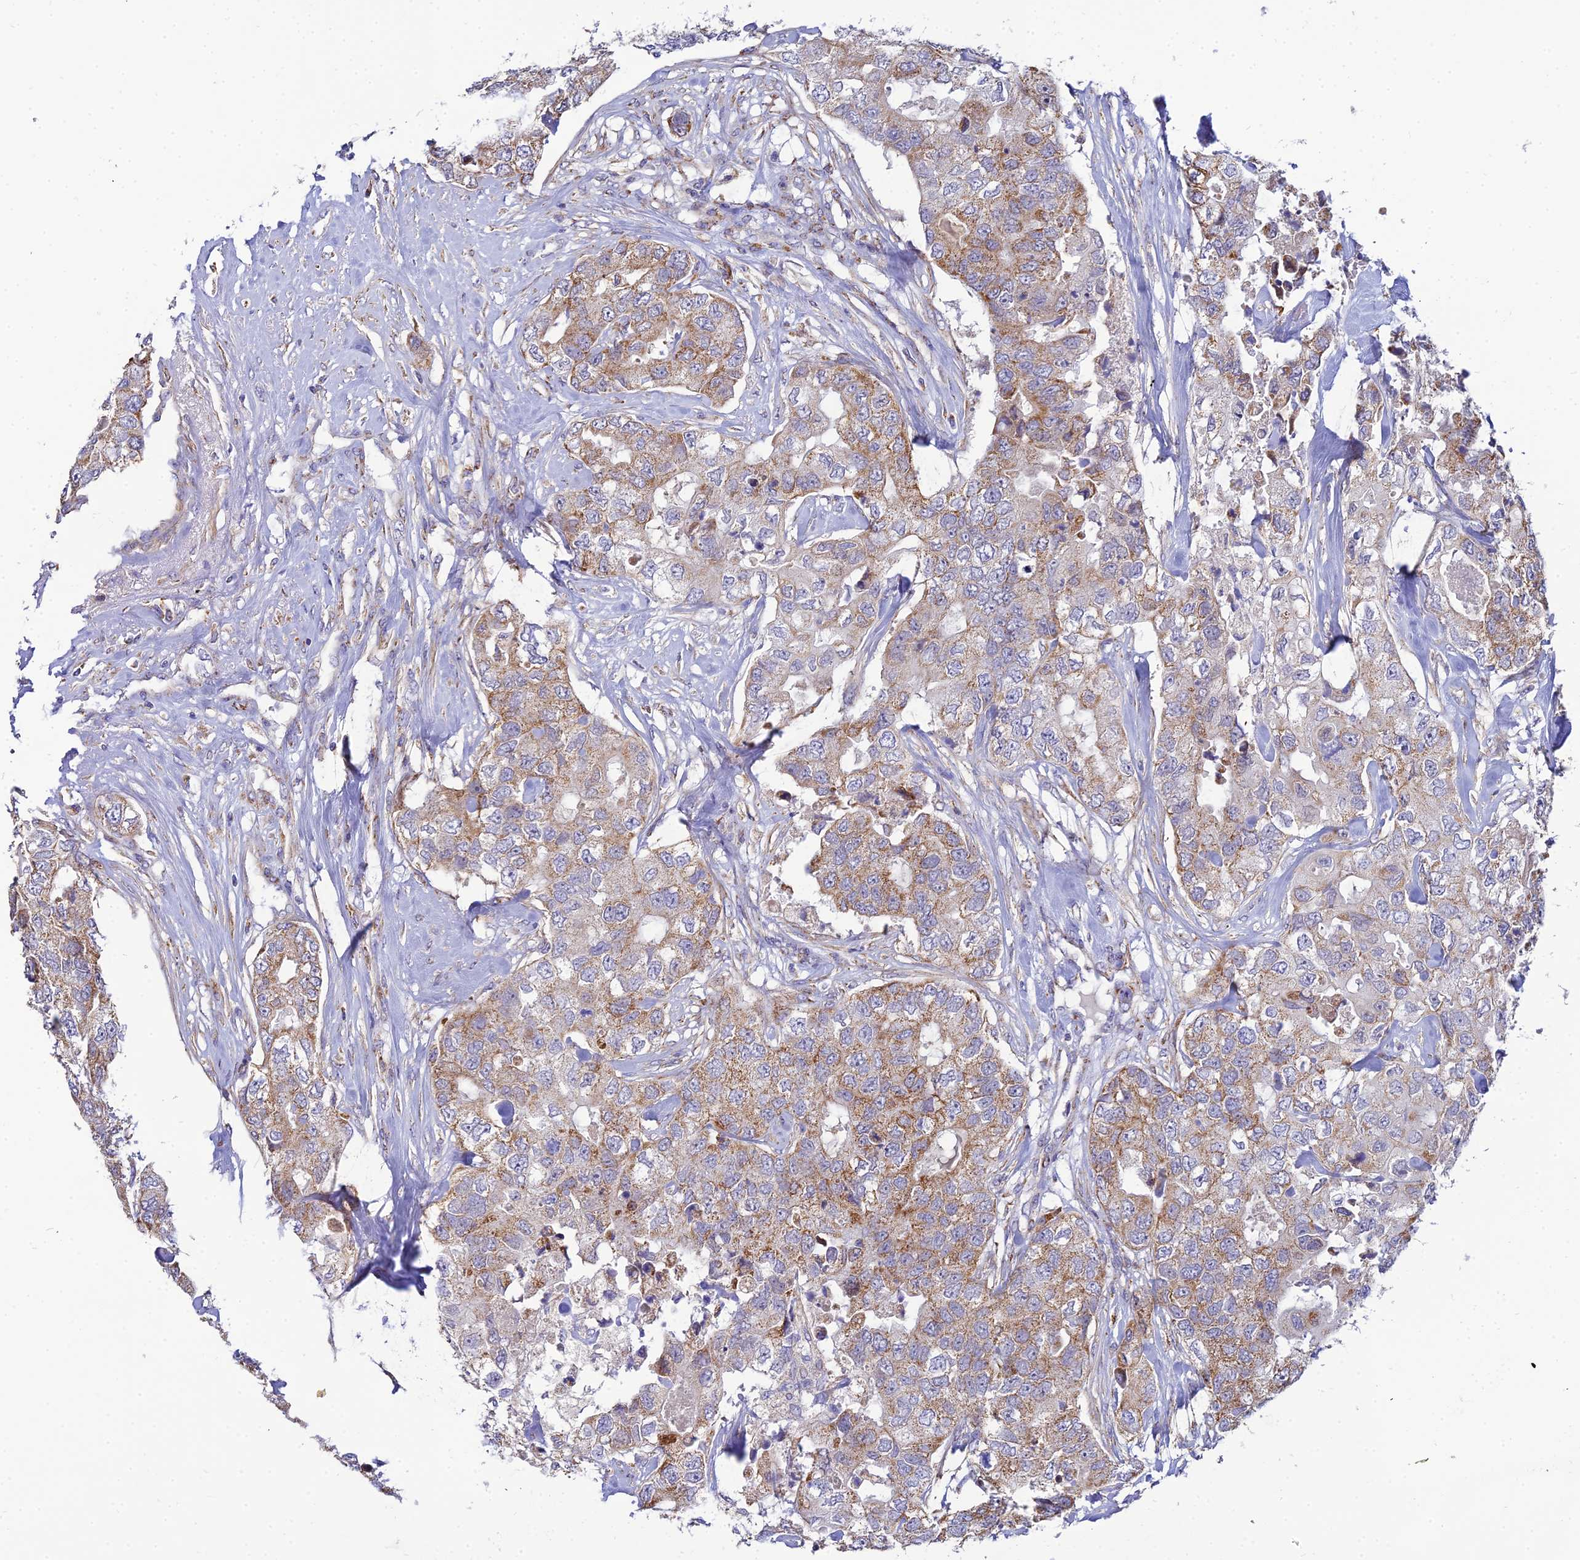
{"staining": {"intensity": "moderate", "quantity": "25%-75%", "location": "cytoplasmic/membranous"}, "tissue": "breast cancer", "cell_type": "Tumor cells", "image_type": "cancer", "snomed": [{"axis": "morphology", "description": "Duct carcinoma"}, {"axis": "topography", "description": "Breast"}], "caption": "The histopathology image shows staining of breast infiltrating ductal carcinoma, revealing moderate cytoplasmic/membranous protein staining (brown color) within tumor cells.", "gene": "ACOT2", "patient": {"sex": "female", "age": 62}}